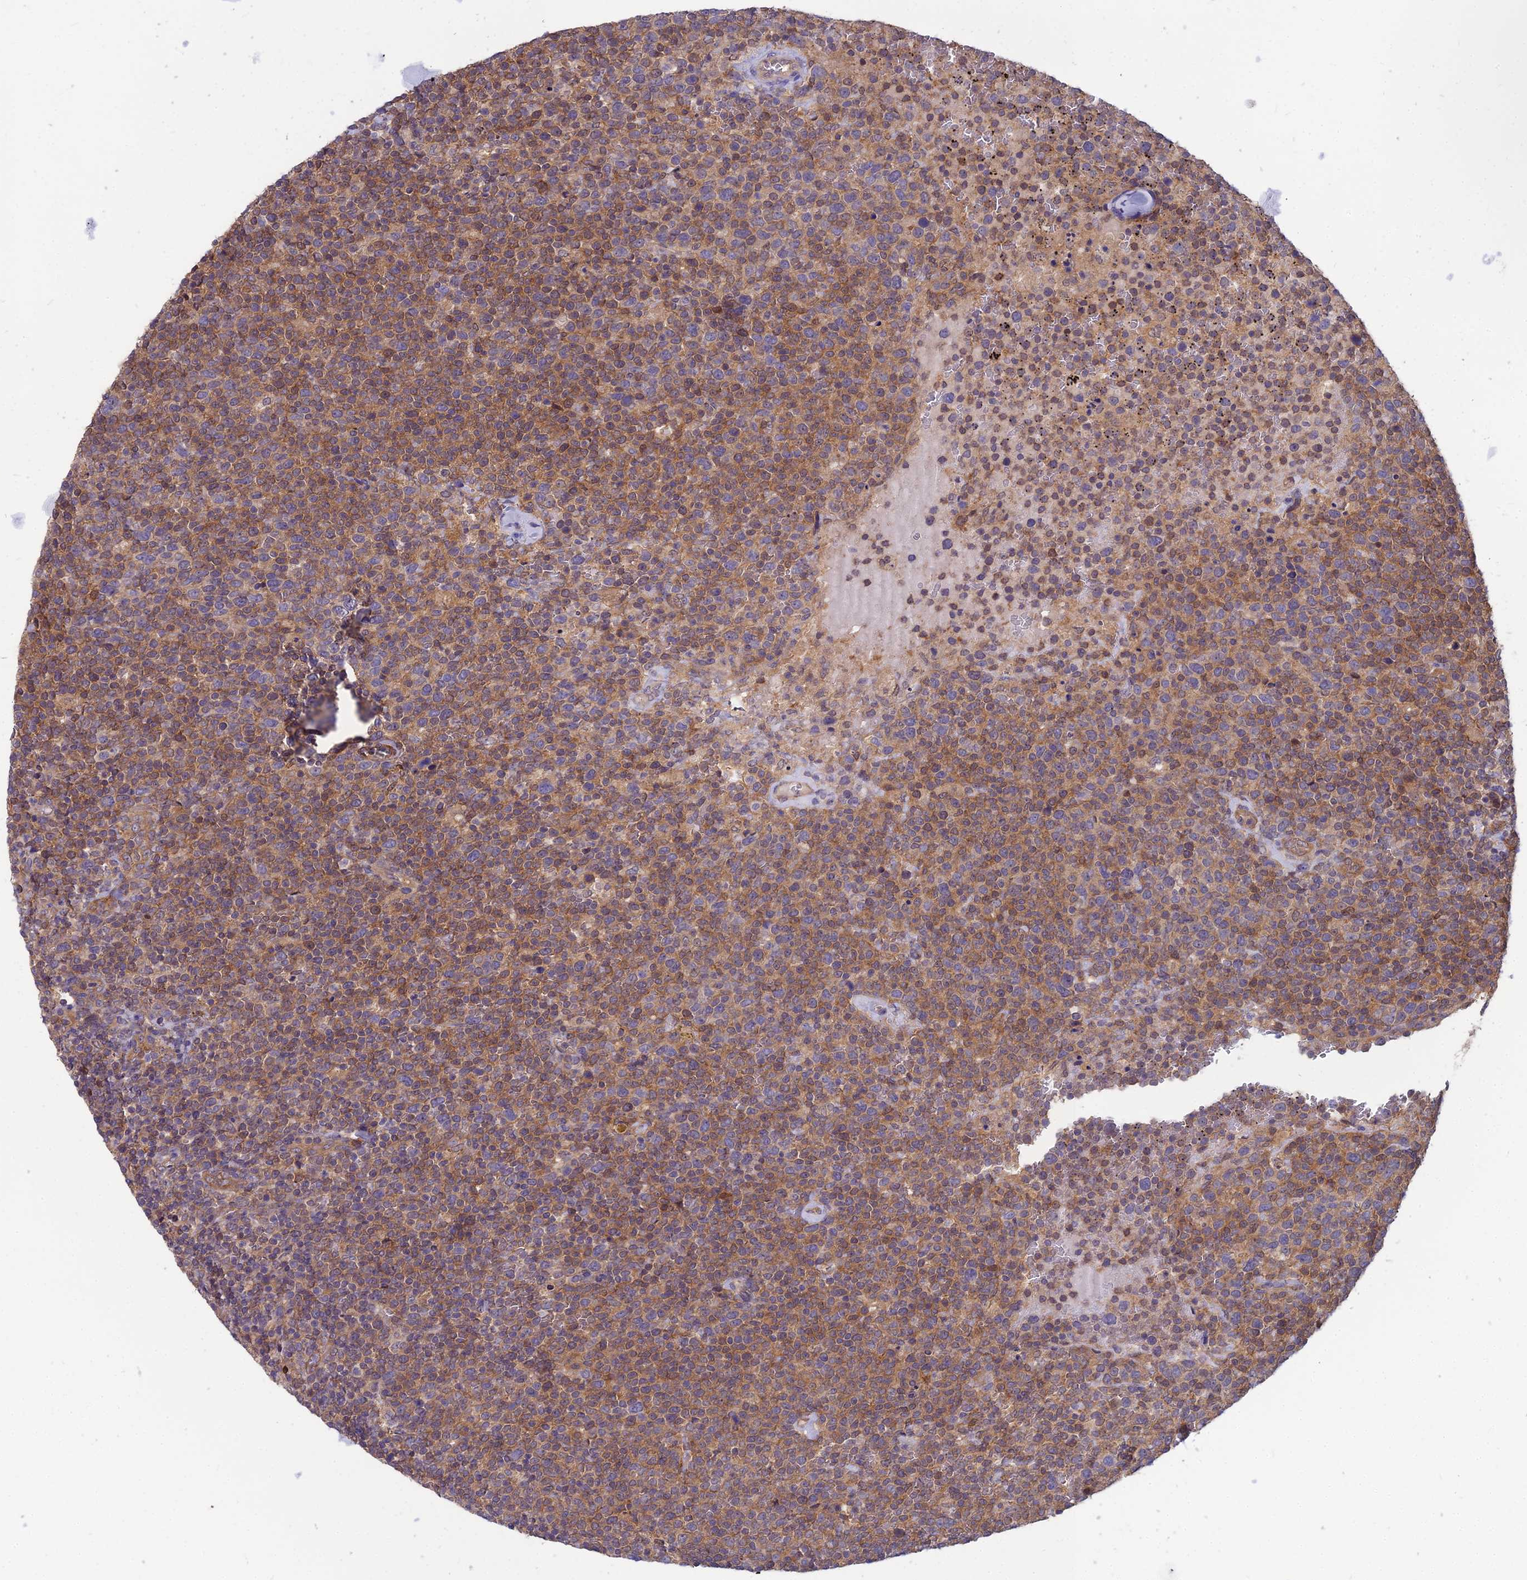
{"staining": {"intensity": "moderate", "quantity": "25%-75%", "location": "cytoplasmic/membranous"}, "tissue": "lymphoma", "cell_type": "Tumor cells", "image_type": "cancer", "snomed": [{"axis": "morphology", "description": "Malignant lymphoma, non-Hodgkin's type, High grade"}, {"axis": "topography", "description": "Lymph node"}], "caption": "Lymphoma stained for a protein reveals moderate cytoplasmic/membranous positivity in tumor cells.", "gene": "MVD", "patient": {"sex": "male", "age": 61}}